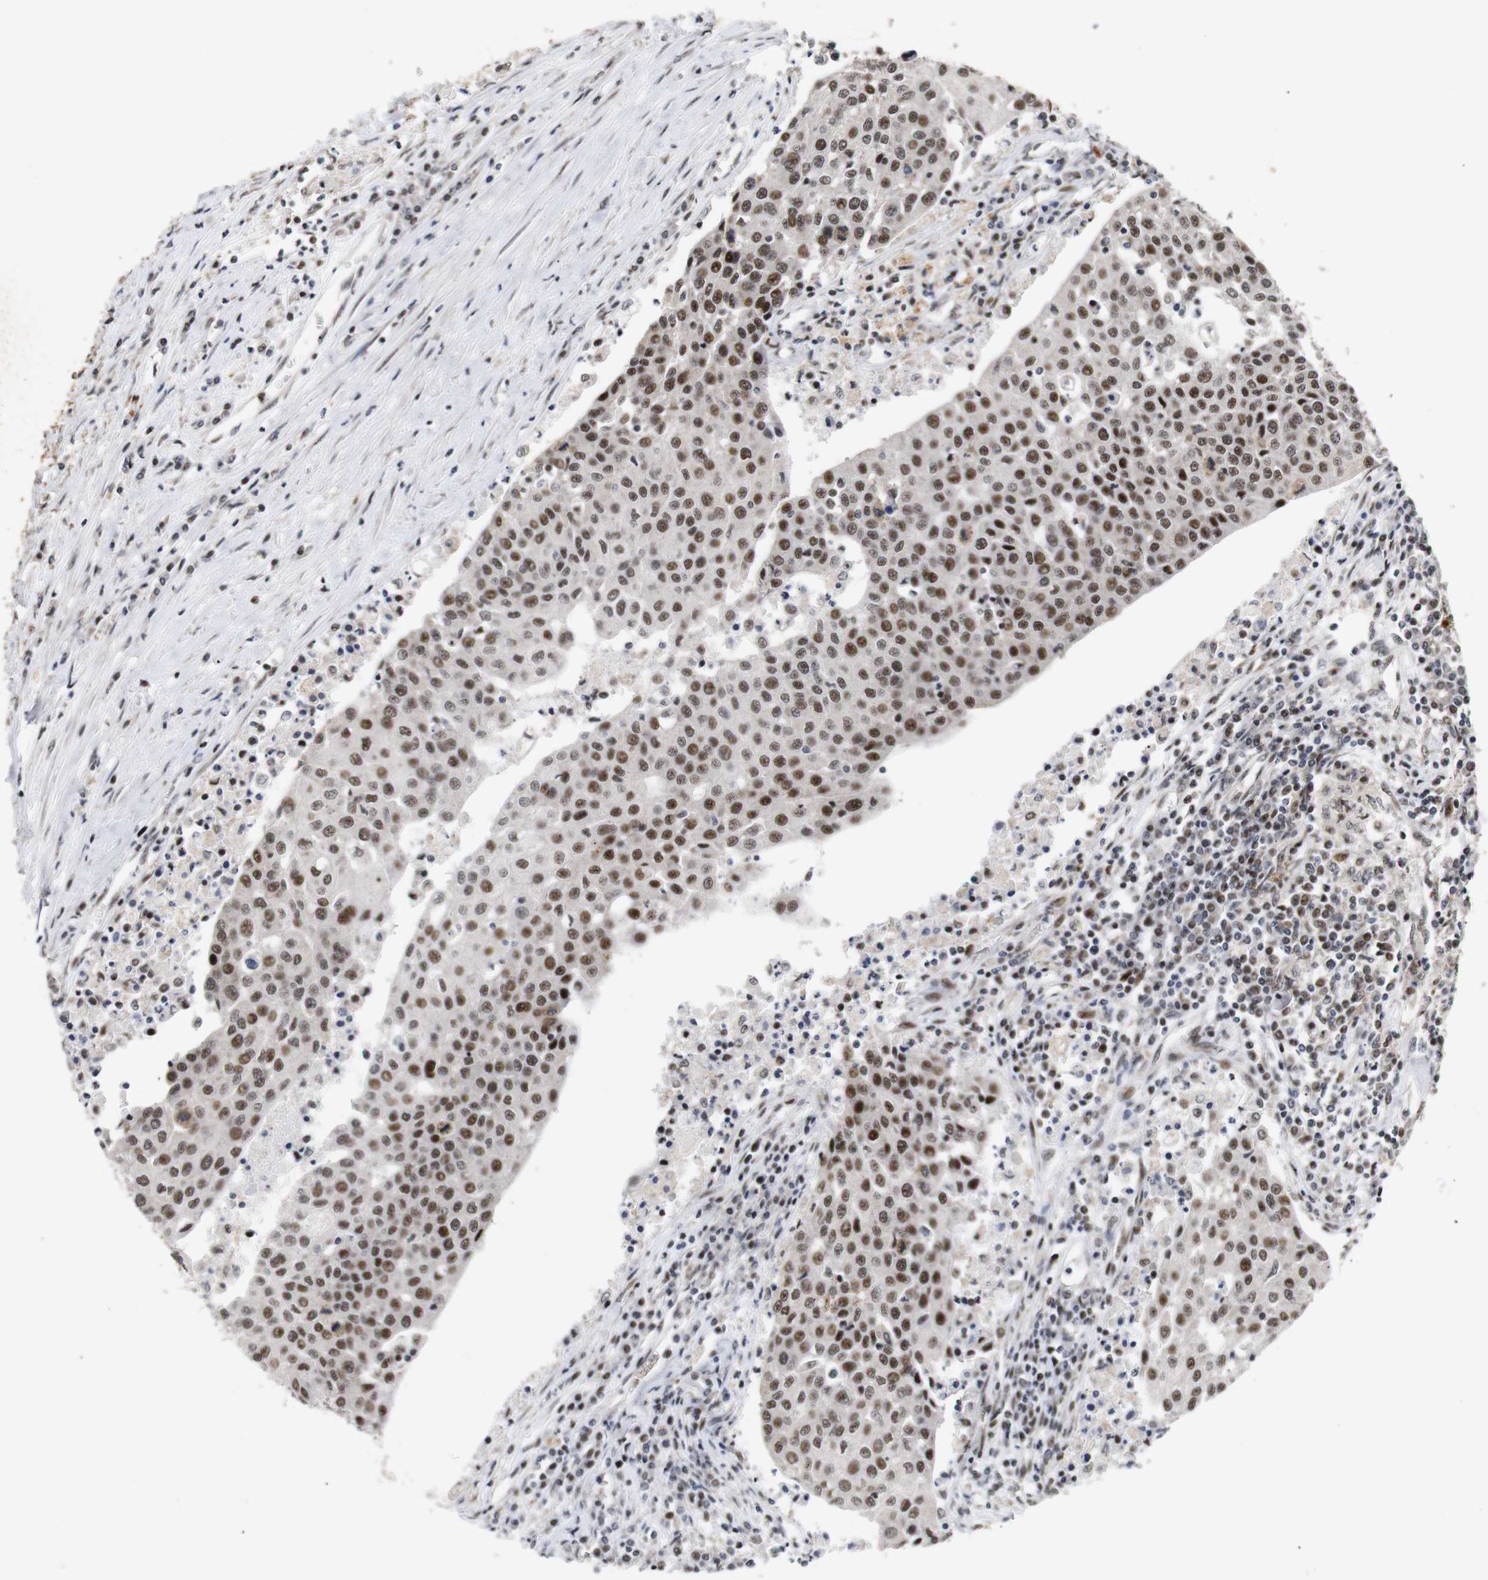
{"staining": {"intensity": "moderate", "quantity": ">75%", "location": "nuclear"}, "tissue": "urothelial cancer", "cell_type": "Tumor cells", "image_type": "cancer", "snomed": [{"axis": "morphology", "description": "Urothelial carcinoma, High grade"}, {"axis": "topography", "description": "Urinary bladder"}], "caption": "Urothelial cancer stained for a protein (brown) displays moderate nuclear positive staining in about >75% of tumor cells.", "gene": "PYM1", "patient": {"sex": "female", "age": 85}}